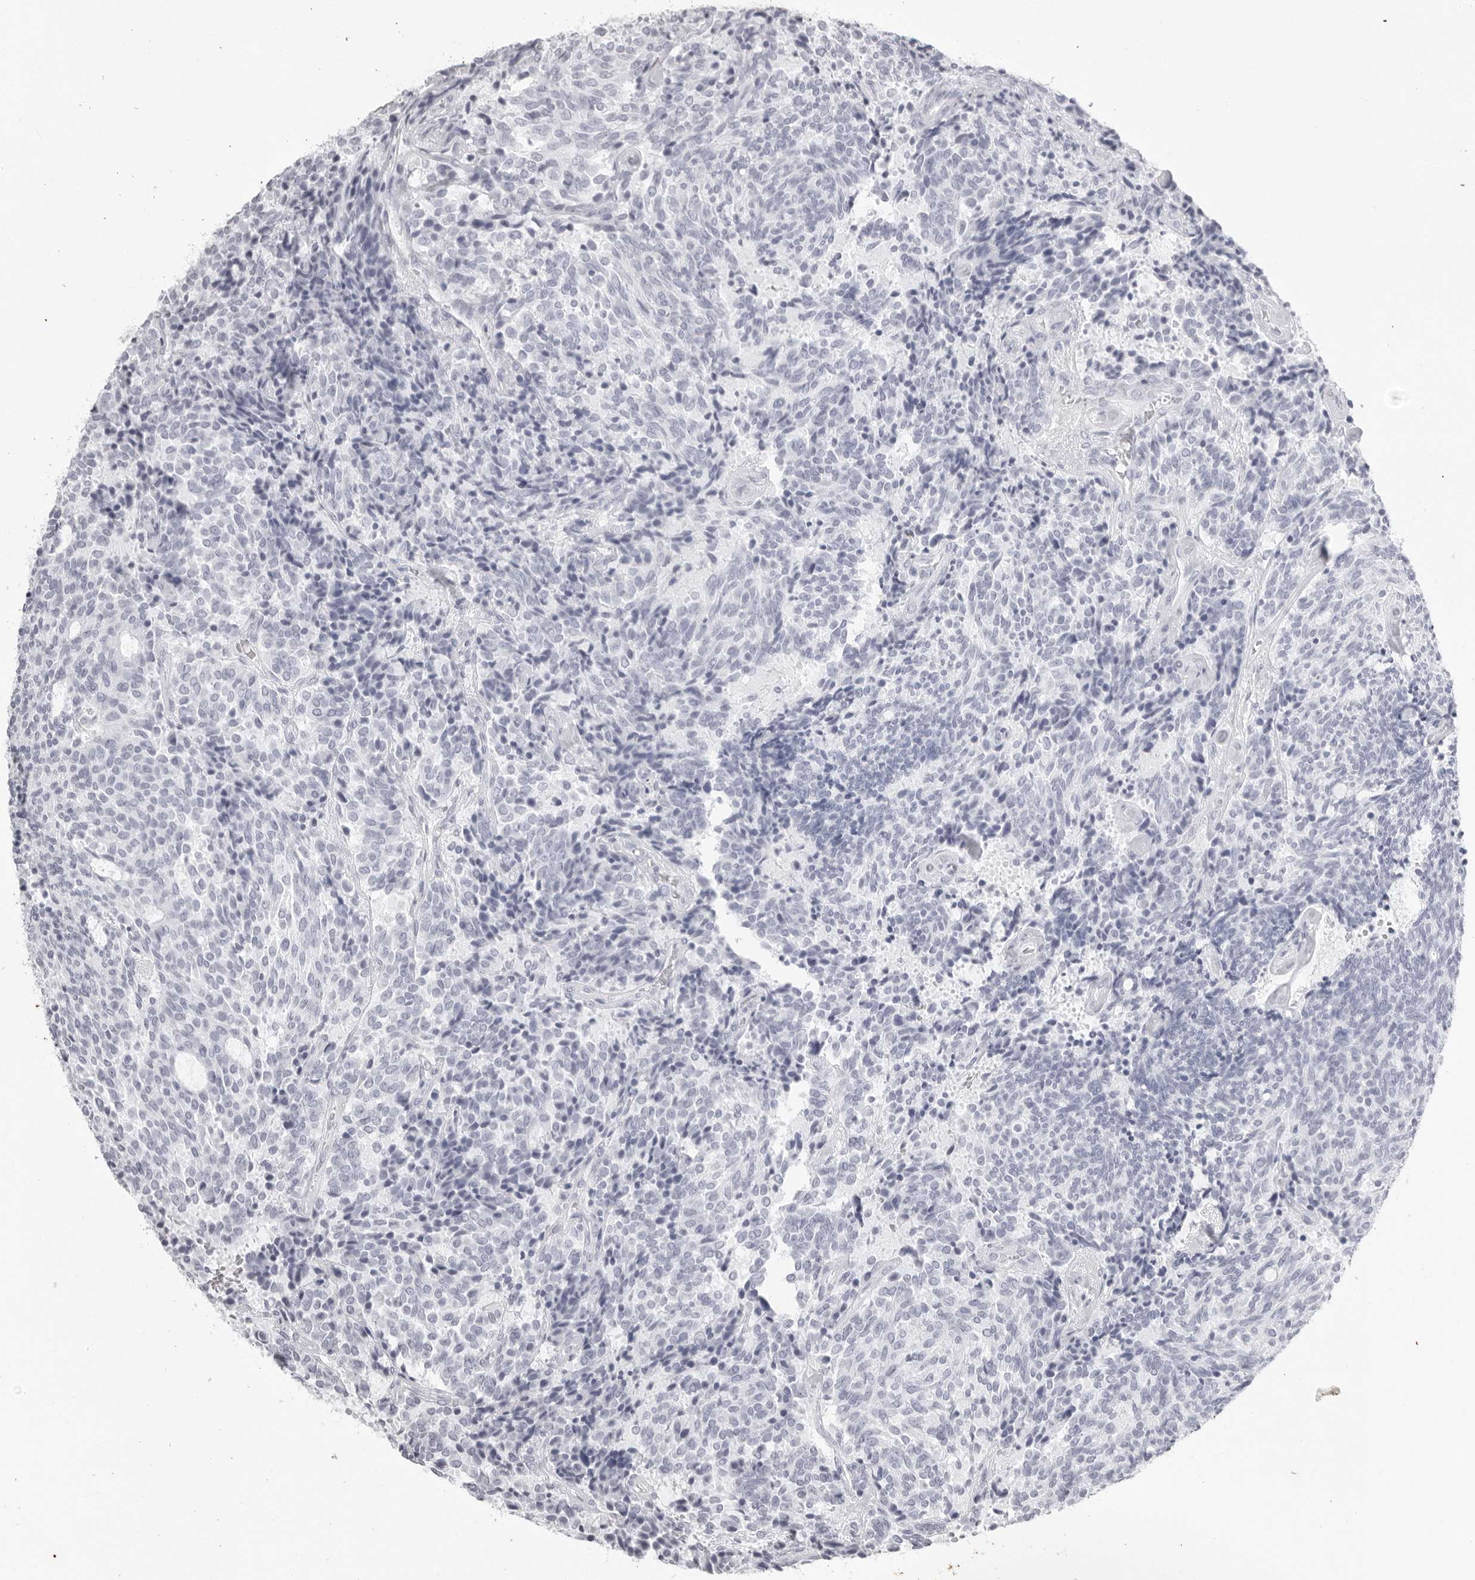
{"staining": {"intensity": "negative", "quantity": "none", "location": "none"}, "tissue": "carcinoid", "cell_type": "Tumor cells", "image_type": "cancer", "snomed": [{"axis": "morphology", "description": "Carcinoid, malignant, NOS"}, {"axis": "topography", "description": "Pancreas"}], "caption": "This is an immunohistochemistry (IHC) photomicrograph of human malignant carcinoid. There is no staining in tumor cells.", "gene": "KLK9", "patient": {"sex": "female", "age": 54}}